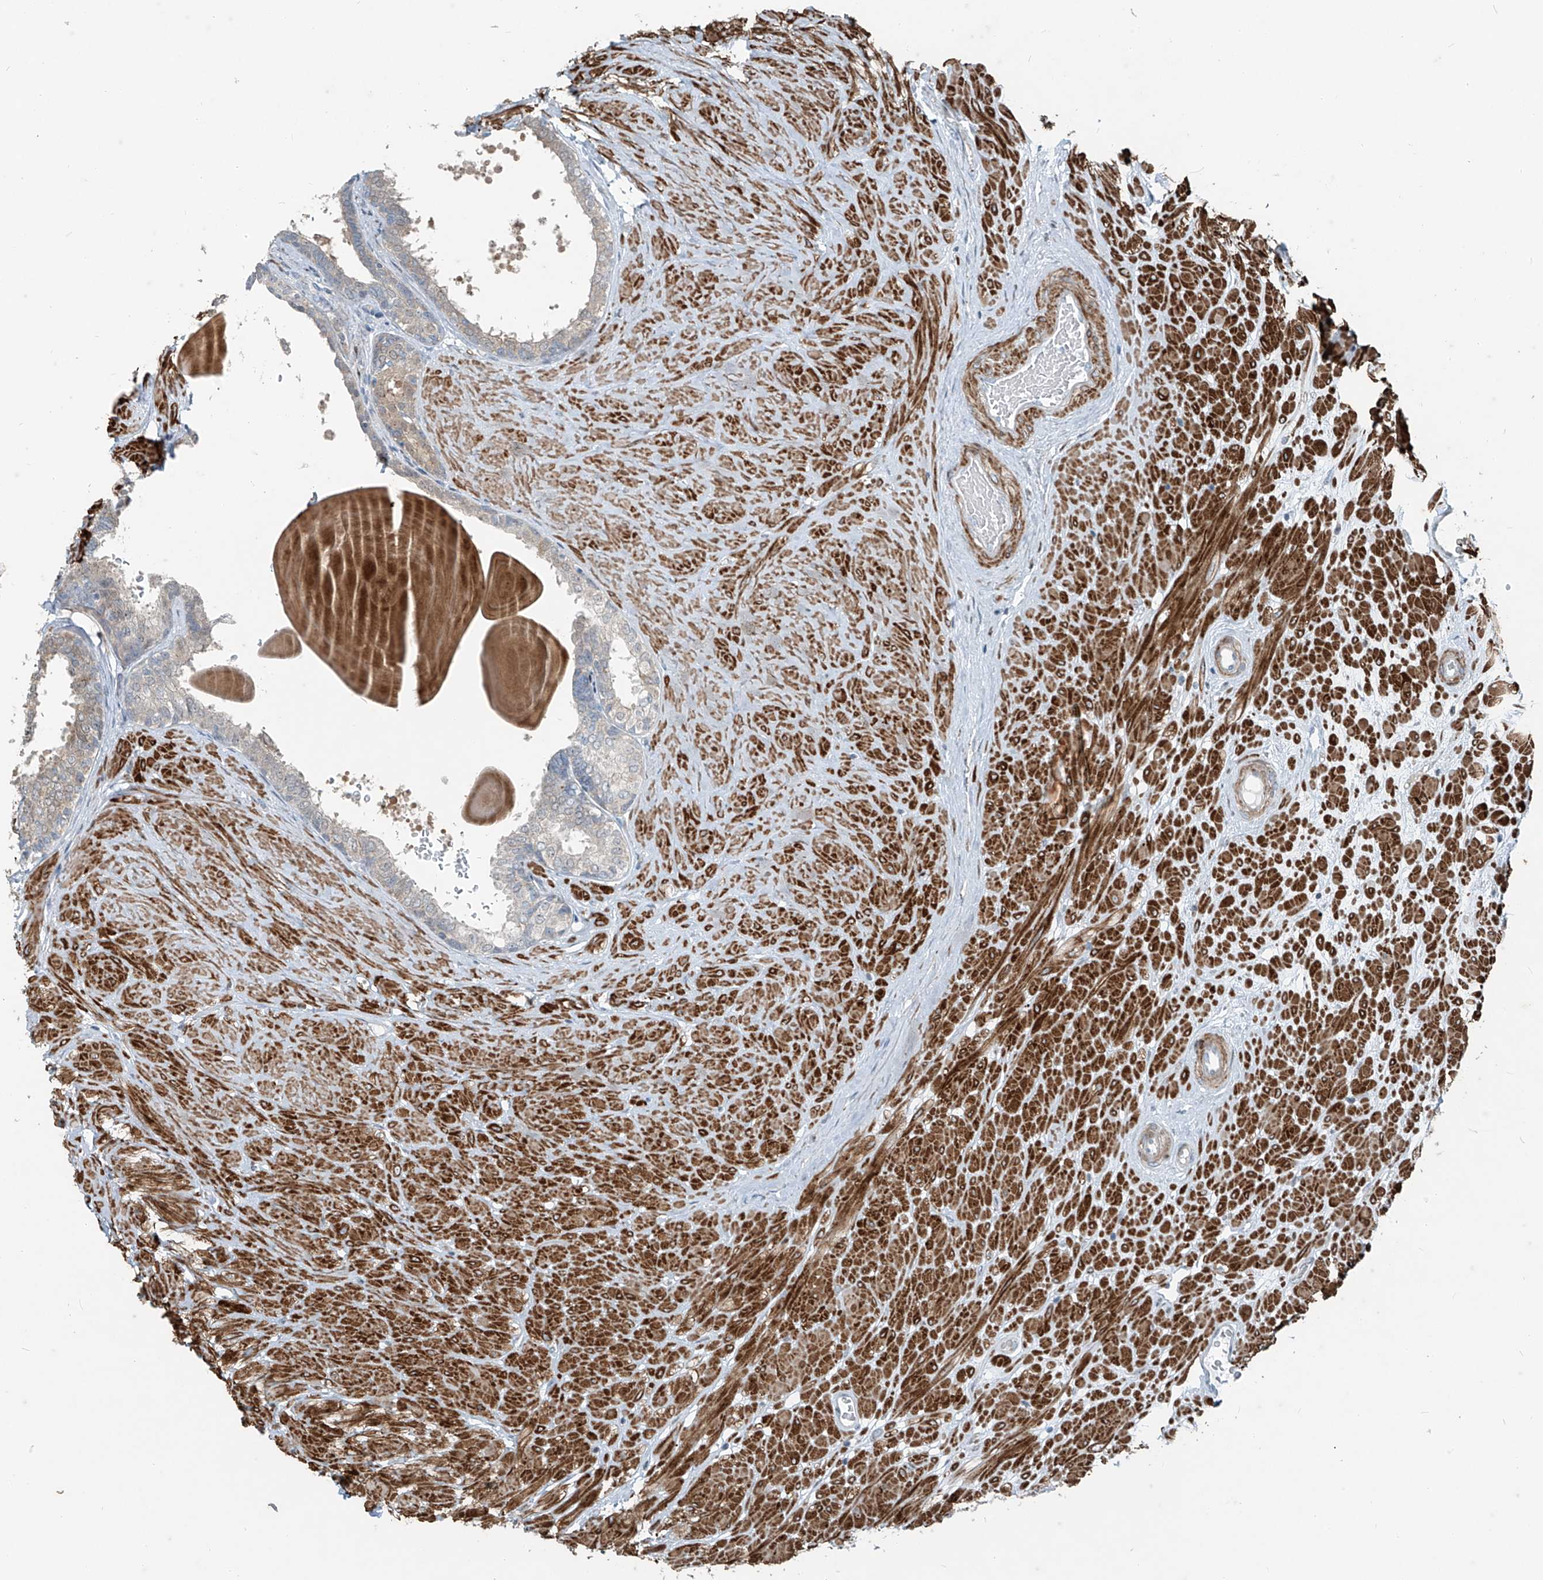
{"staining": {"intensity": "weak", "quantity": "<25%", "location": "cytoplasmic/membranous"}, "tissue": "prostate", "cell_type": "Glandular cells", "image_type": "normal", "snomed": [{"axis": "morphology", "description": "Normal tissue, NOS"}, {"axis": "topography", "description": "Prostate"}], "caption": "The photomicrograph demonstrates no staining of glandular cells in normal prostate. (Stains: DAB (3,3'-diaminobenzidine) IHC with hematoxylin counter stain, Microscopy: brightfield microscopy at high magnification).", "gene": "PPCS", "patient": {"sex": "male", "age": 48}}